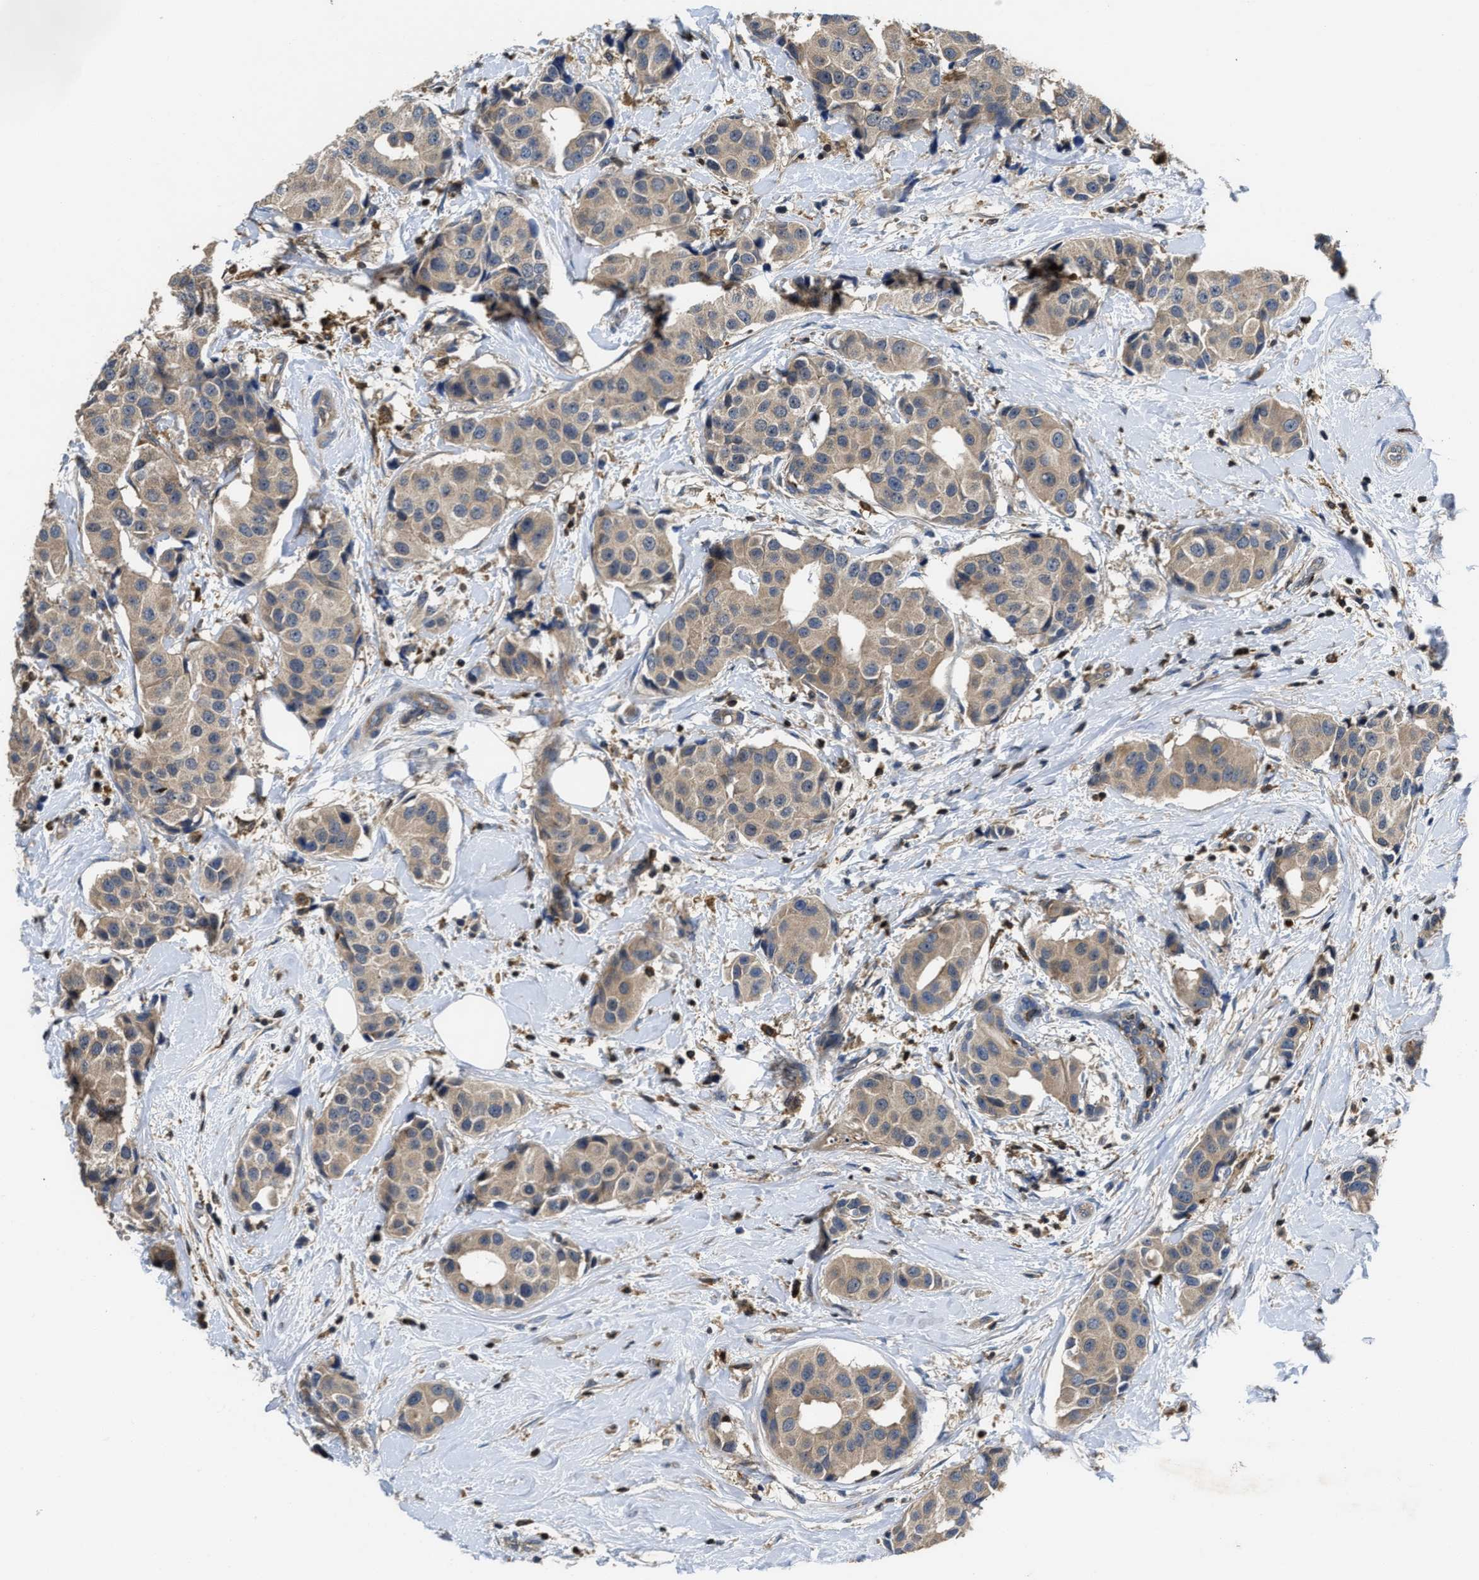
{"staining": {"intensity": "weak", "quantity": ">75%", "location": "cytoplasmic/membranous"}, "tissue": "breast cancer", "cell_type": "Tumor cells", "image_type": "cancer", "snomed": [{"axis": "morphology", "description": "Normal tissue, NOS"}, {"axis": "morphology", "description": "Duct carcinoma"}, {"axis": "topography", "description": "Breast"}], "caption": "The photomicrograph displays staining of intraductal carcinoma (breast), revealing weak cytoplasmic/membranous protein expression (brown color) within tumor cells. (DAB = brown stain, brightfield microscopy at high magnification).", "gene": "OSTF1", "patient": {"sex": "female", "age": 39}}